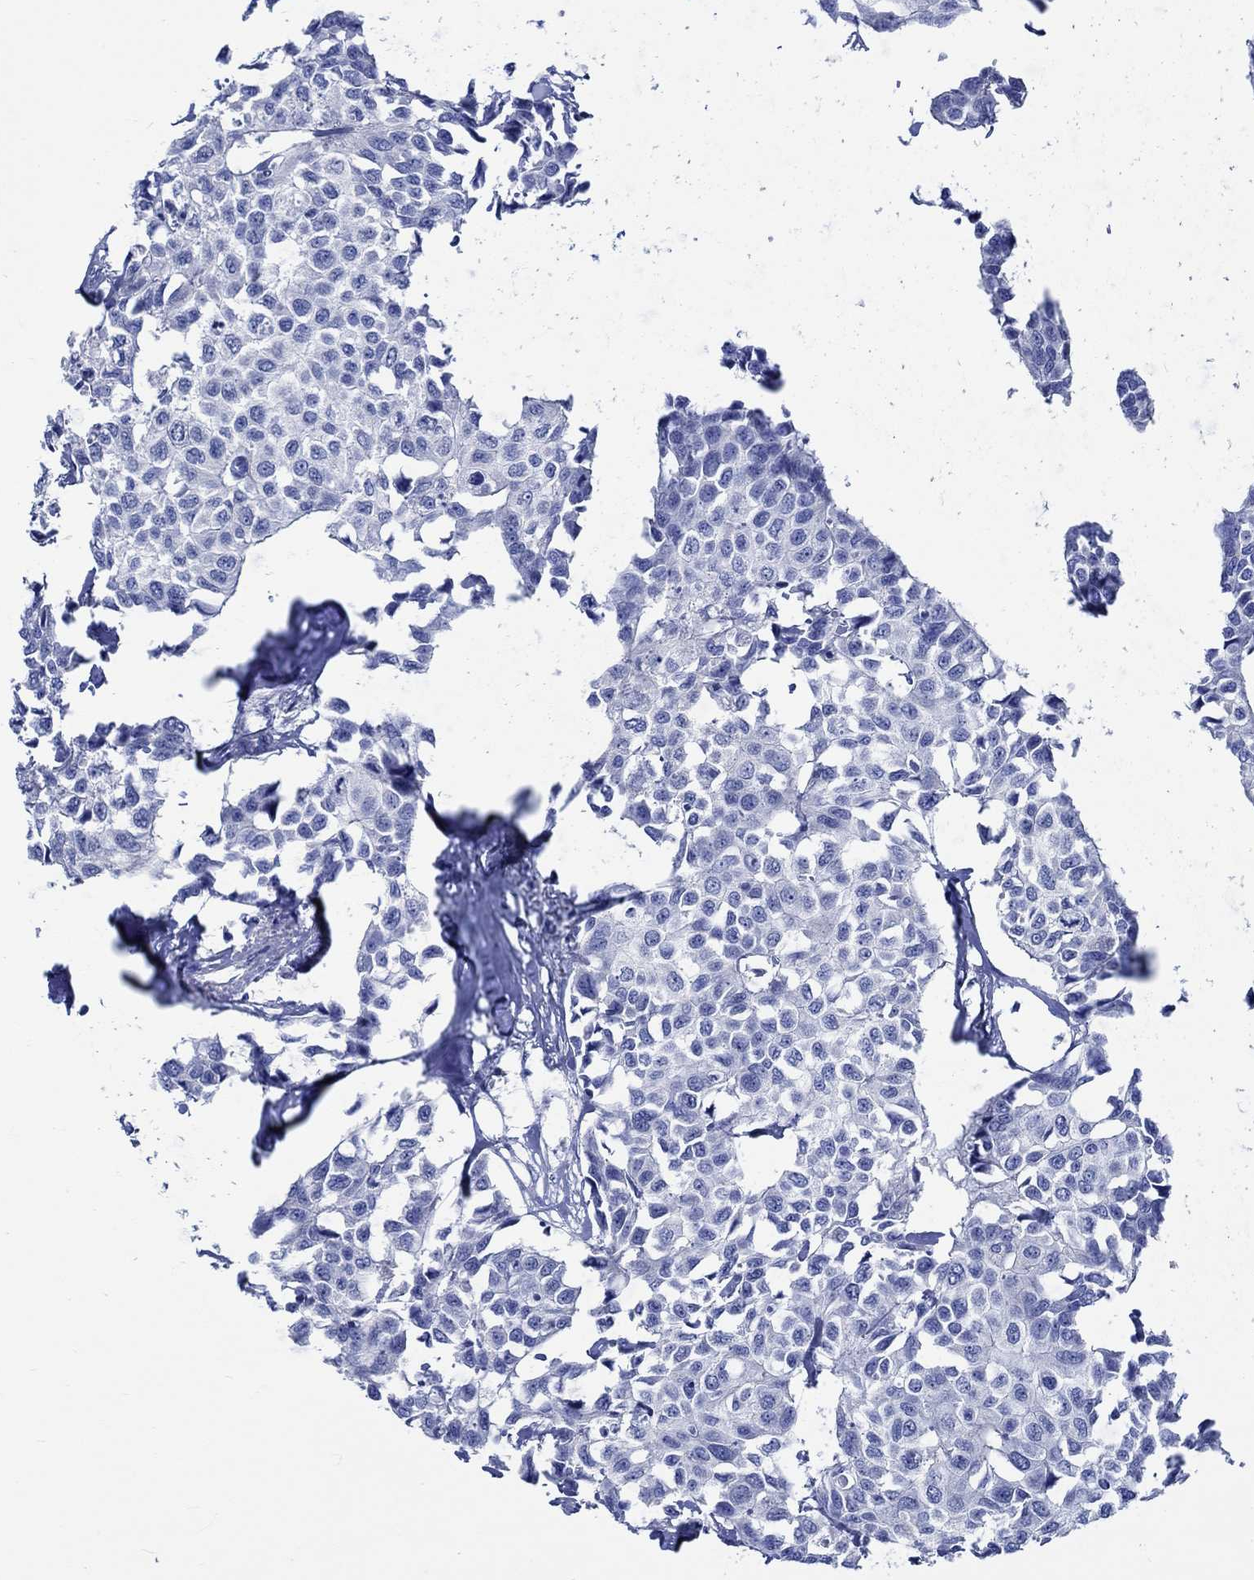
{"staining": {"intensity": "negative", "quantity": "none", "location": "none"}, "tissue": "breast cancer", "cell_type": "Tumor cells", "image_type": "cancer", "snomed": [{"axis": "morphology", "description": "Duct carcinoma"}, {"axis": "topography", "description": "Breast"}], "caption": "Immunohistochemical staining of human breast invasive ductal carcinoma reveals no significant expression in tumor cells.", "gene": "PTPRN2", "patient": {"sex": "female", "age": 80}}